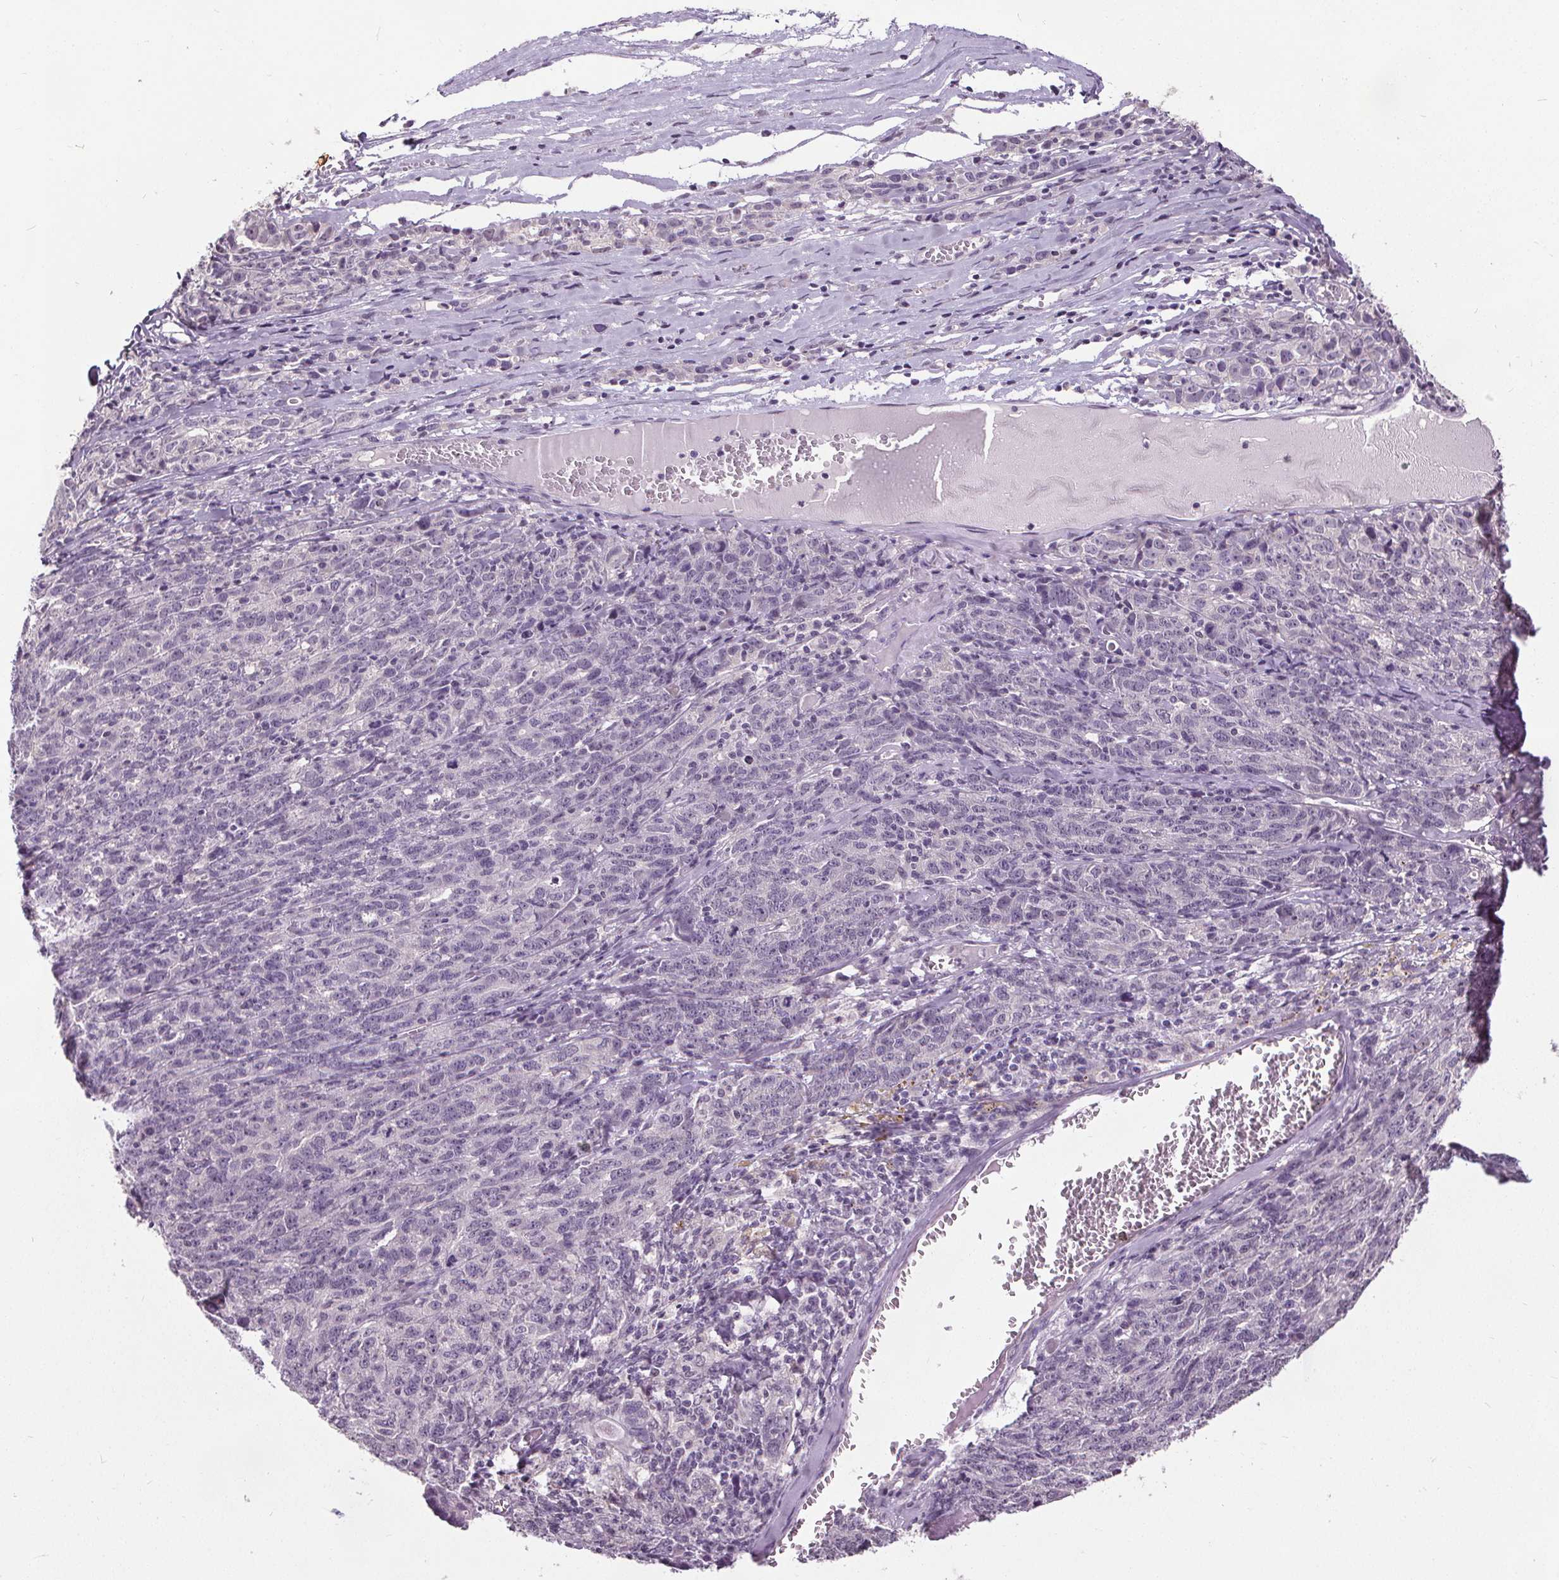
{"staining": {"intensity": "negative", "quantity": "none", "location": "none"}, "tissue": "ovarian cancer", "cell_type": "Tumor cells", "image_type": "cancer", "snomed": [{"axis": "morphology", "description": "Cystadenocarcinoma, serous, NOS"}, {"axis": "topography", "description": "Ovary"}], "caption": "Protein analysis of ovarian cancer (serous cystadenocarcinoma) shows no significant positivity in tumor cells.", "gene": "SLC2A9", "patient": {"sex": "female", "age": 71}}